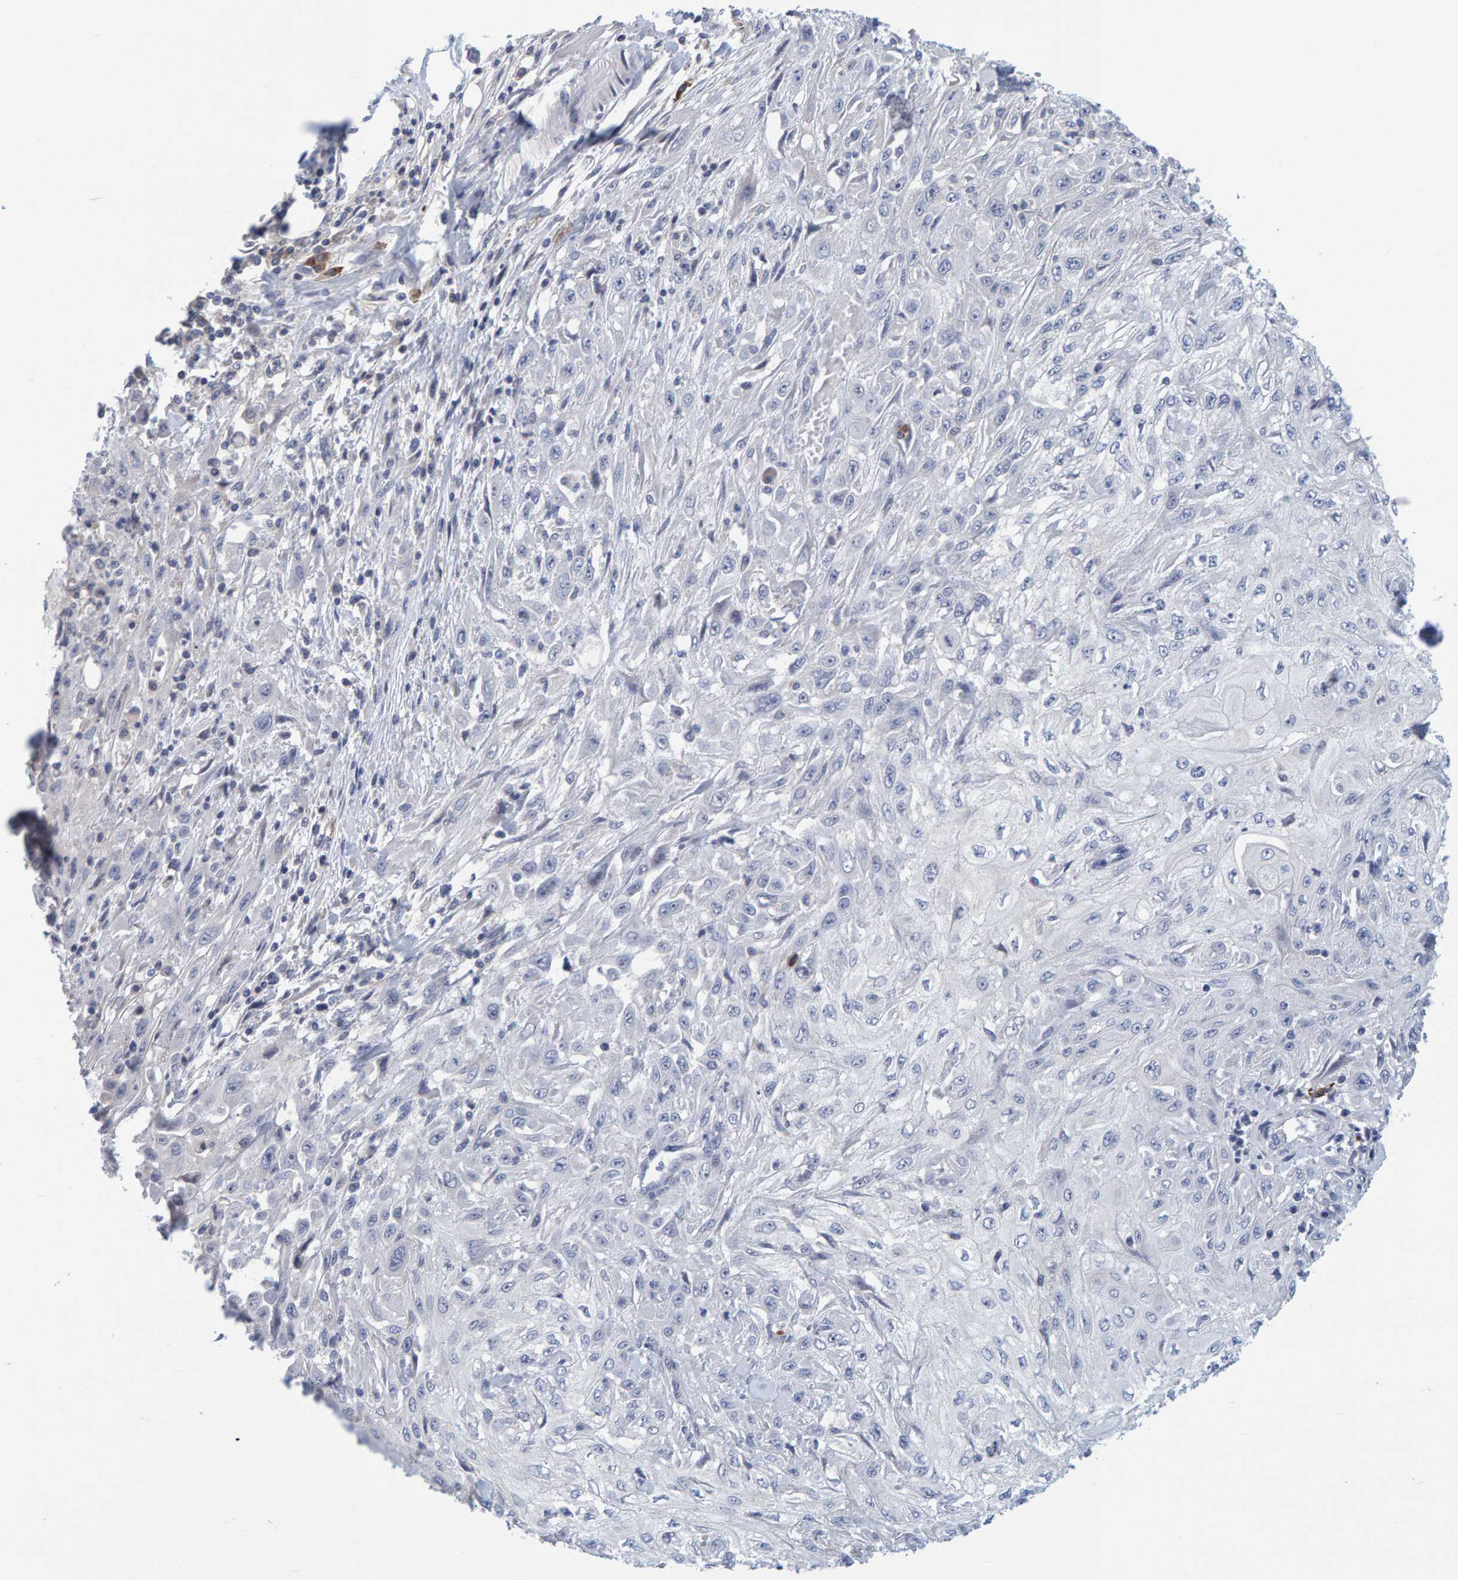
{"staining": {"intensity": "negative", "quantity": "none", "location": "none"}, "tissue": "skin cancer", "cell_type": "Tumor cells", "image_type": "cancer", "snomed": [{"axis": "morphology", "description": "Squamous cell carcinoma, NOS"}, {"axis": "morphology", "description": "Squamous cell carcinoma, metastatic, NOS"}, {"axis": "topography", "description": "Skin"}, {"axis": "topography", "description": "Lymph node"}], "caption": "There is no significant positivity in tumor cells of skin cancer.", "gene": "ZNF77", "patient": {"sex": "male", "age": 75}}